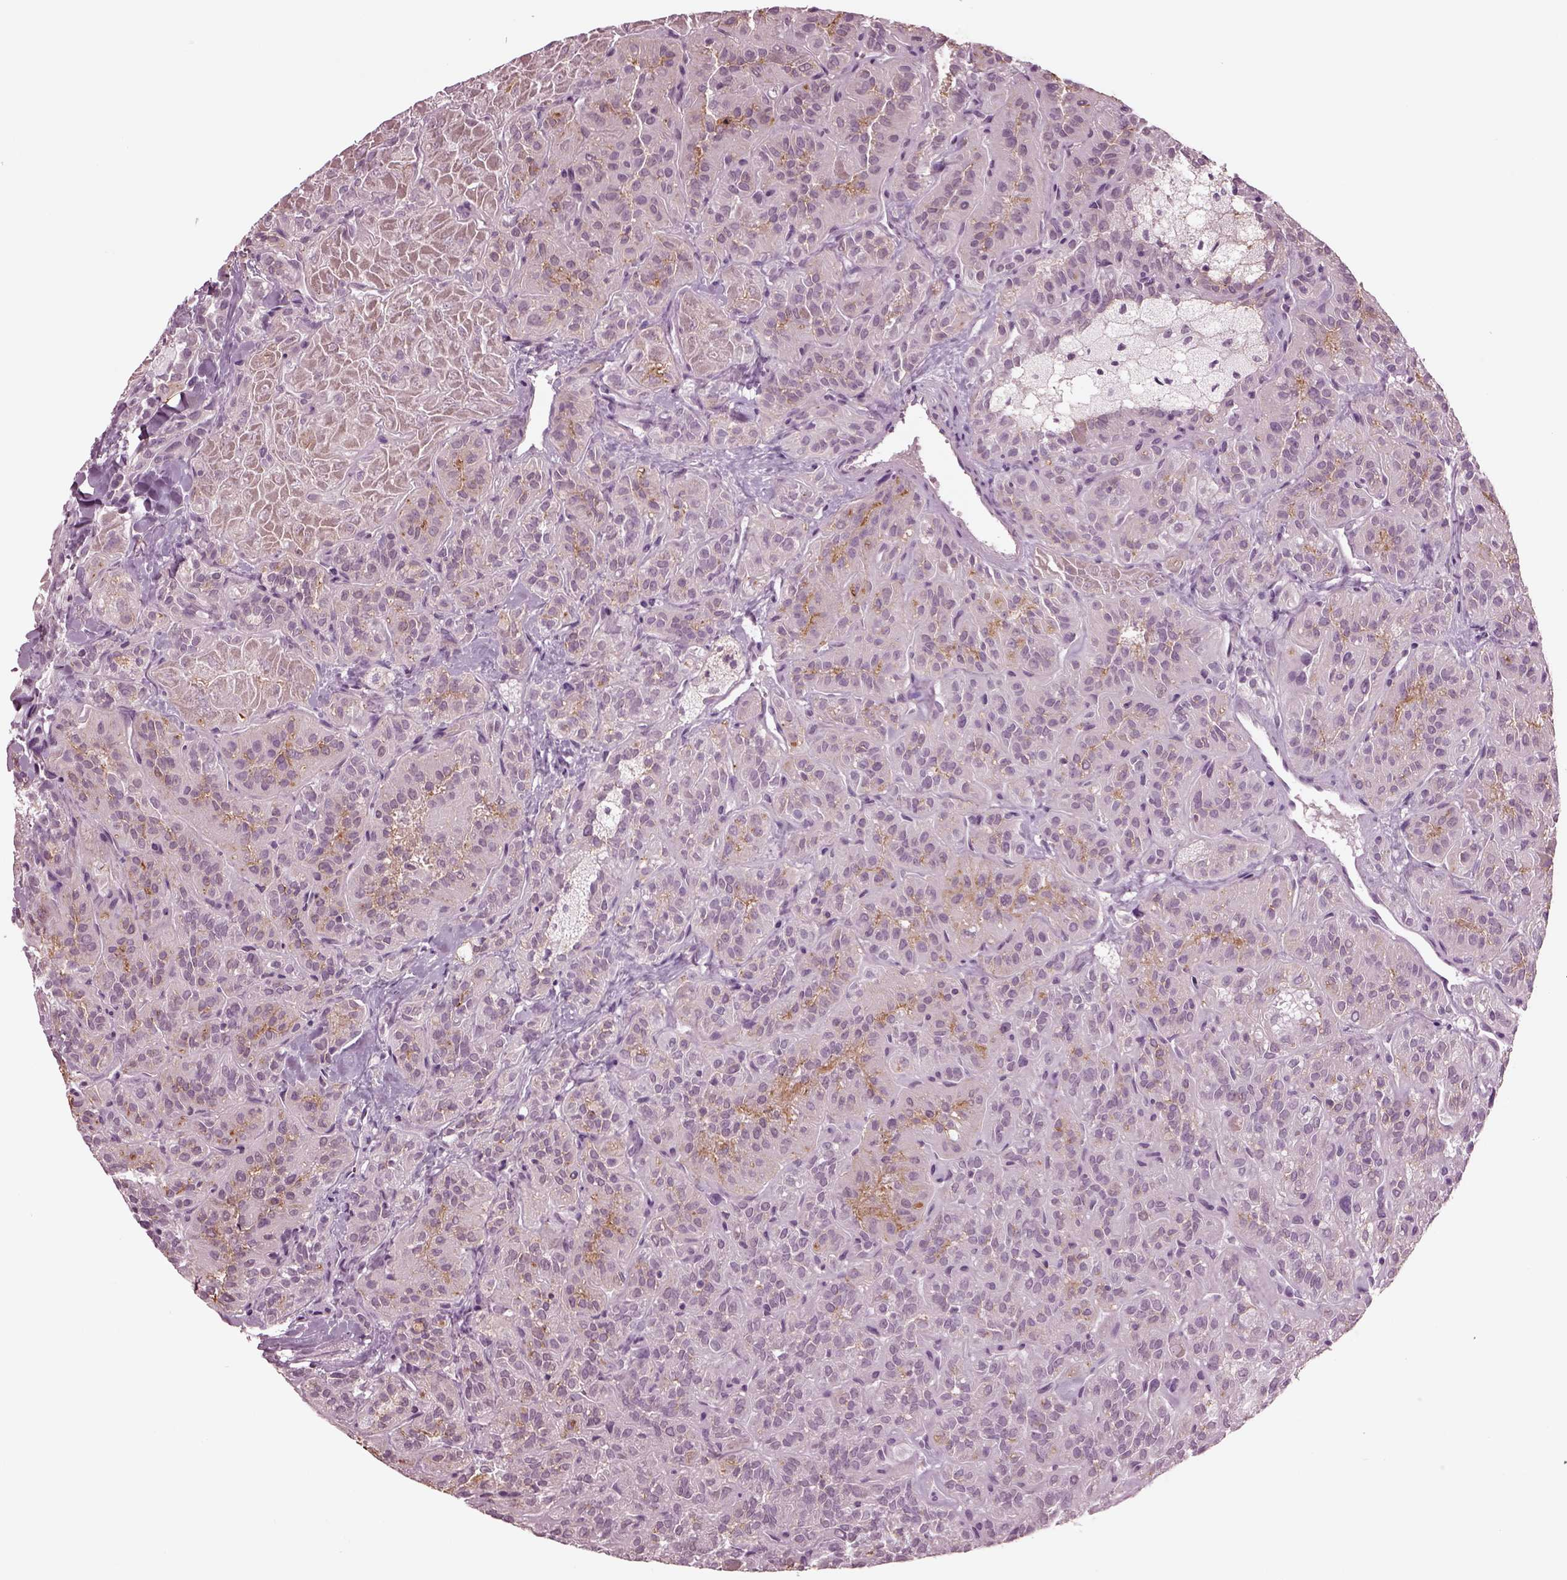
{"staining": {"intensity": "negative", "quantity": "none", "location": "none"}, "tissue": "thyroid cancer", "cell_type": "Tumor cells", "image_type": "cancer", "snomed": [{"axis": "morphology", "description": "Papillary adenocarcinoma, NOS"}, {"axis": "topography", "description": "Thyroid gland"}], "caption": "This micrograph is of thyroid cancer (papillary adenocarcinoma) stained with IHC to label a protein in brown with the nuclei are counter-stained blue. There is no expression in tumor cells. Nuclei are stained in blue.", "gene": "CLCN4", "patient": {"sex": "female", "age": 45}}